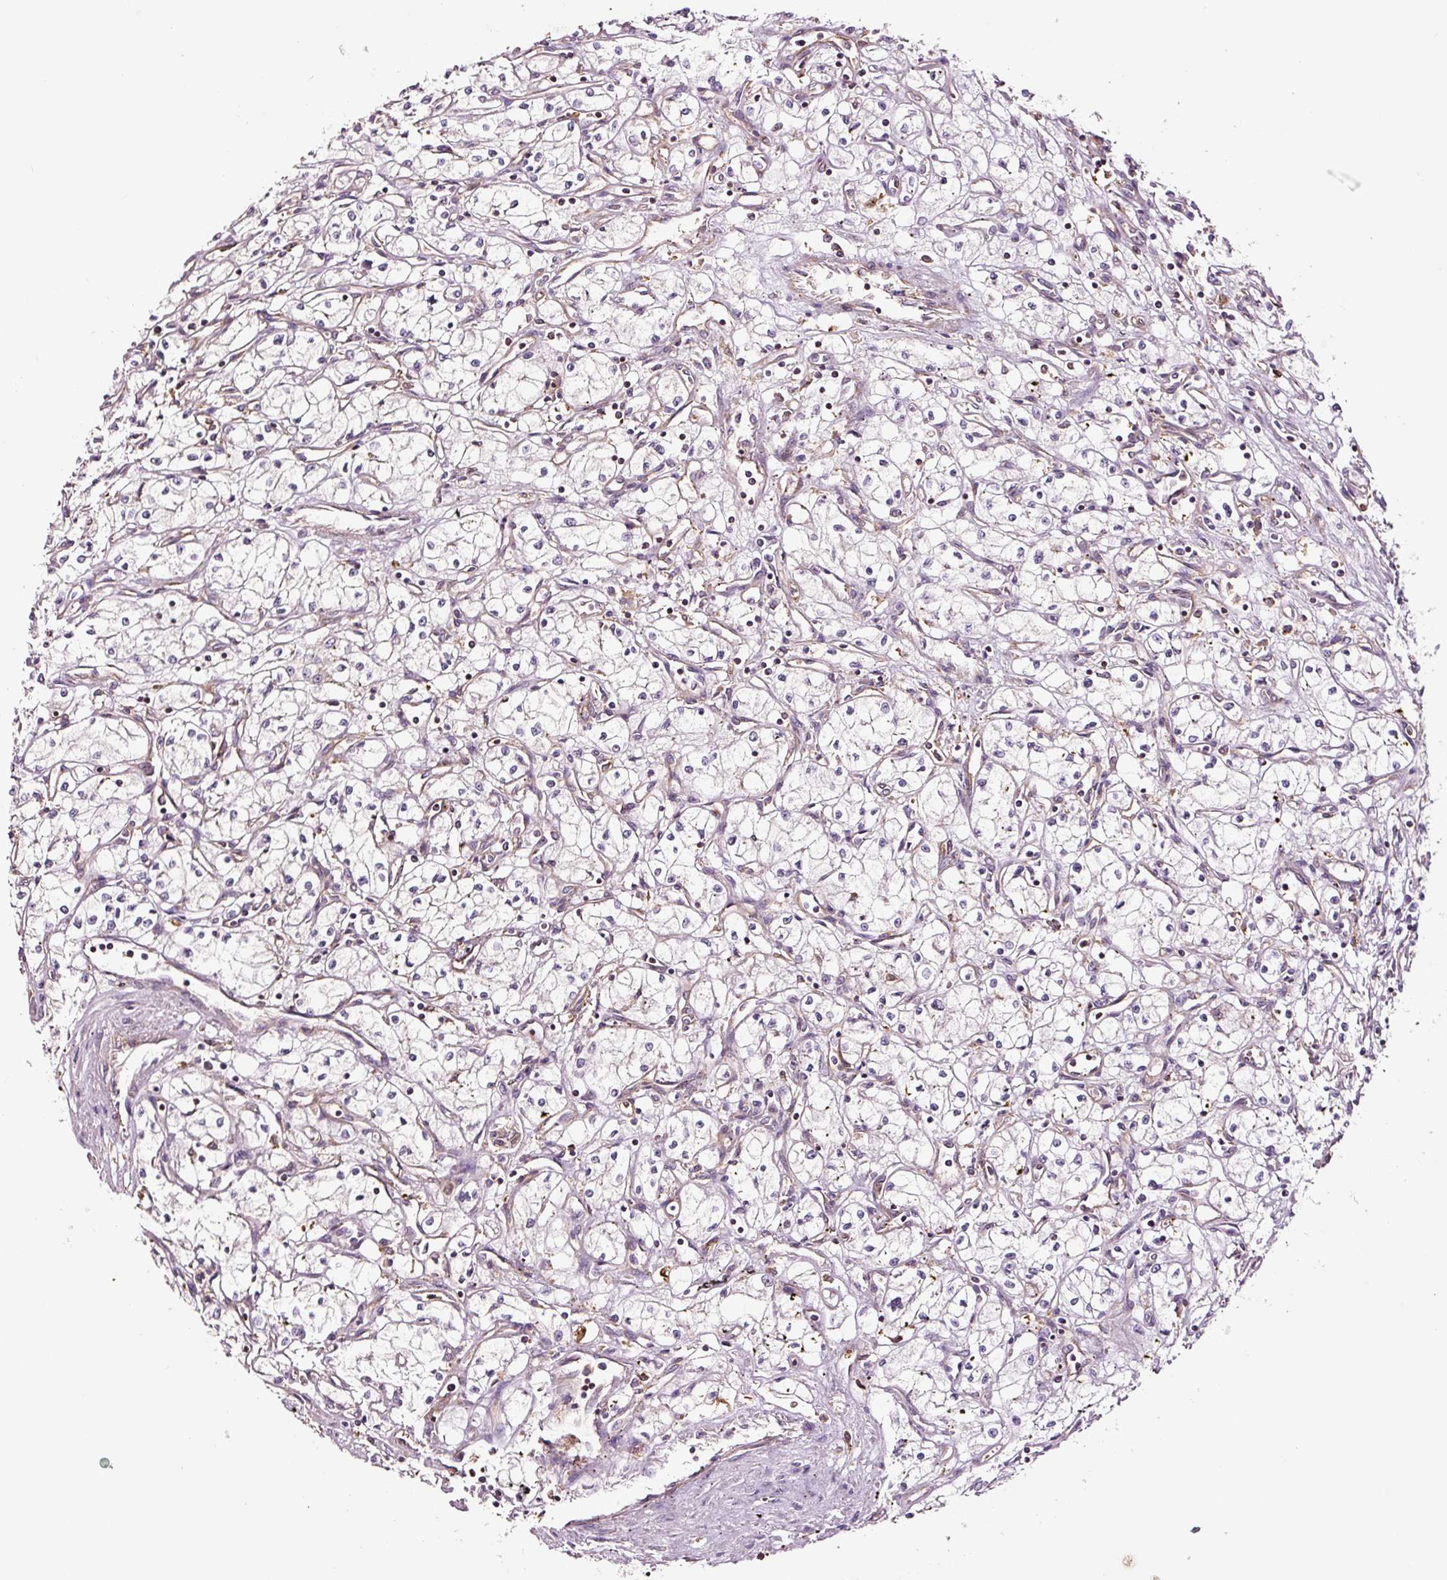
{"staining": {"intensity": "negative", "quantity": "none", "location": "none"}, "tissue": "renal cancer", "cell_type": "Tumor cells", "image_type": "cancer", "snomed": [{"axis": "morphology", "description": "Adenocarcinoma, NOS"}, {"axis": "topography", "description": "Kidney"}], "caption": "This histopathology image is of renal cancer stained with IHC to label a protein in brown with the nuclei are counter-stained blue. There is no expression in tumor cells.", "gene": "METAP1", "patient": {"sex": "male", "age": 59}}